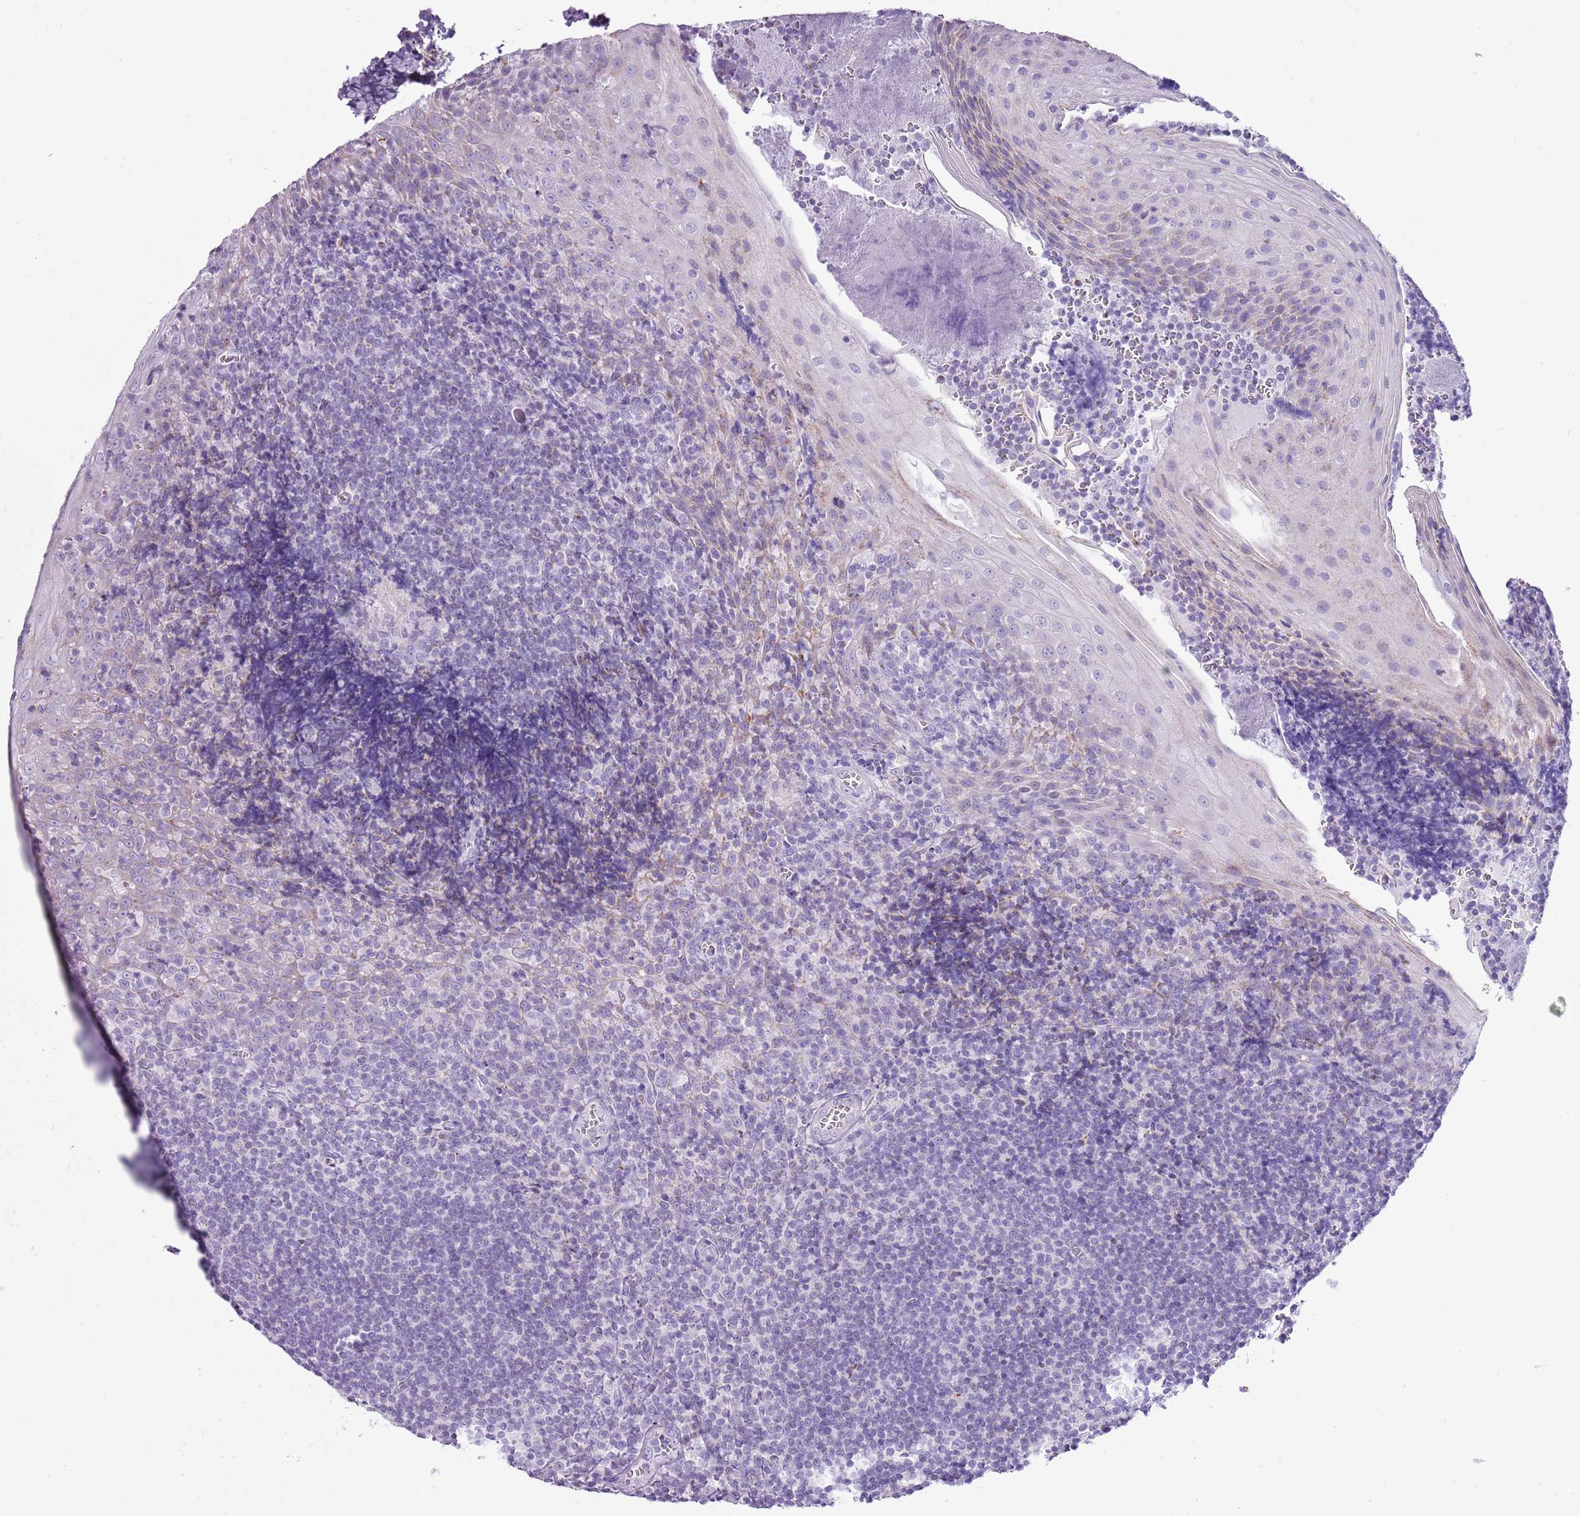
{"staining": {"intensity": "negative", "quantity": "none", "location": "none"}, "tissue": "tonsil", "cell_type": "Germinal center cells", "image_type": "normal", "snomed": [{"axis": "morphology", "description": "Normal tissue, NOS"}, {"axis": "topography", "description": "Tonsil"}], "caption": "This is a image of immunohistochemistry (IHC) staining of normal tonsil, which shows no staining in germinal center cells.", "gene": "SLC23A1", "patient": {"sex": "male", "age": 27}}